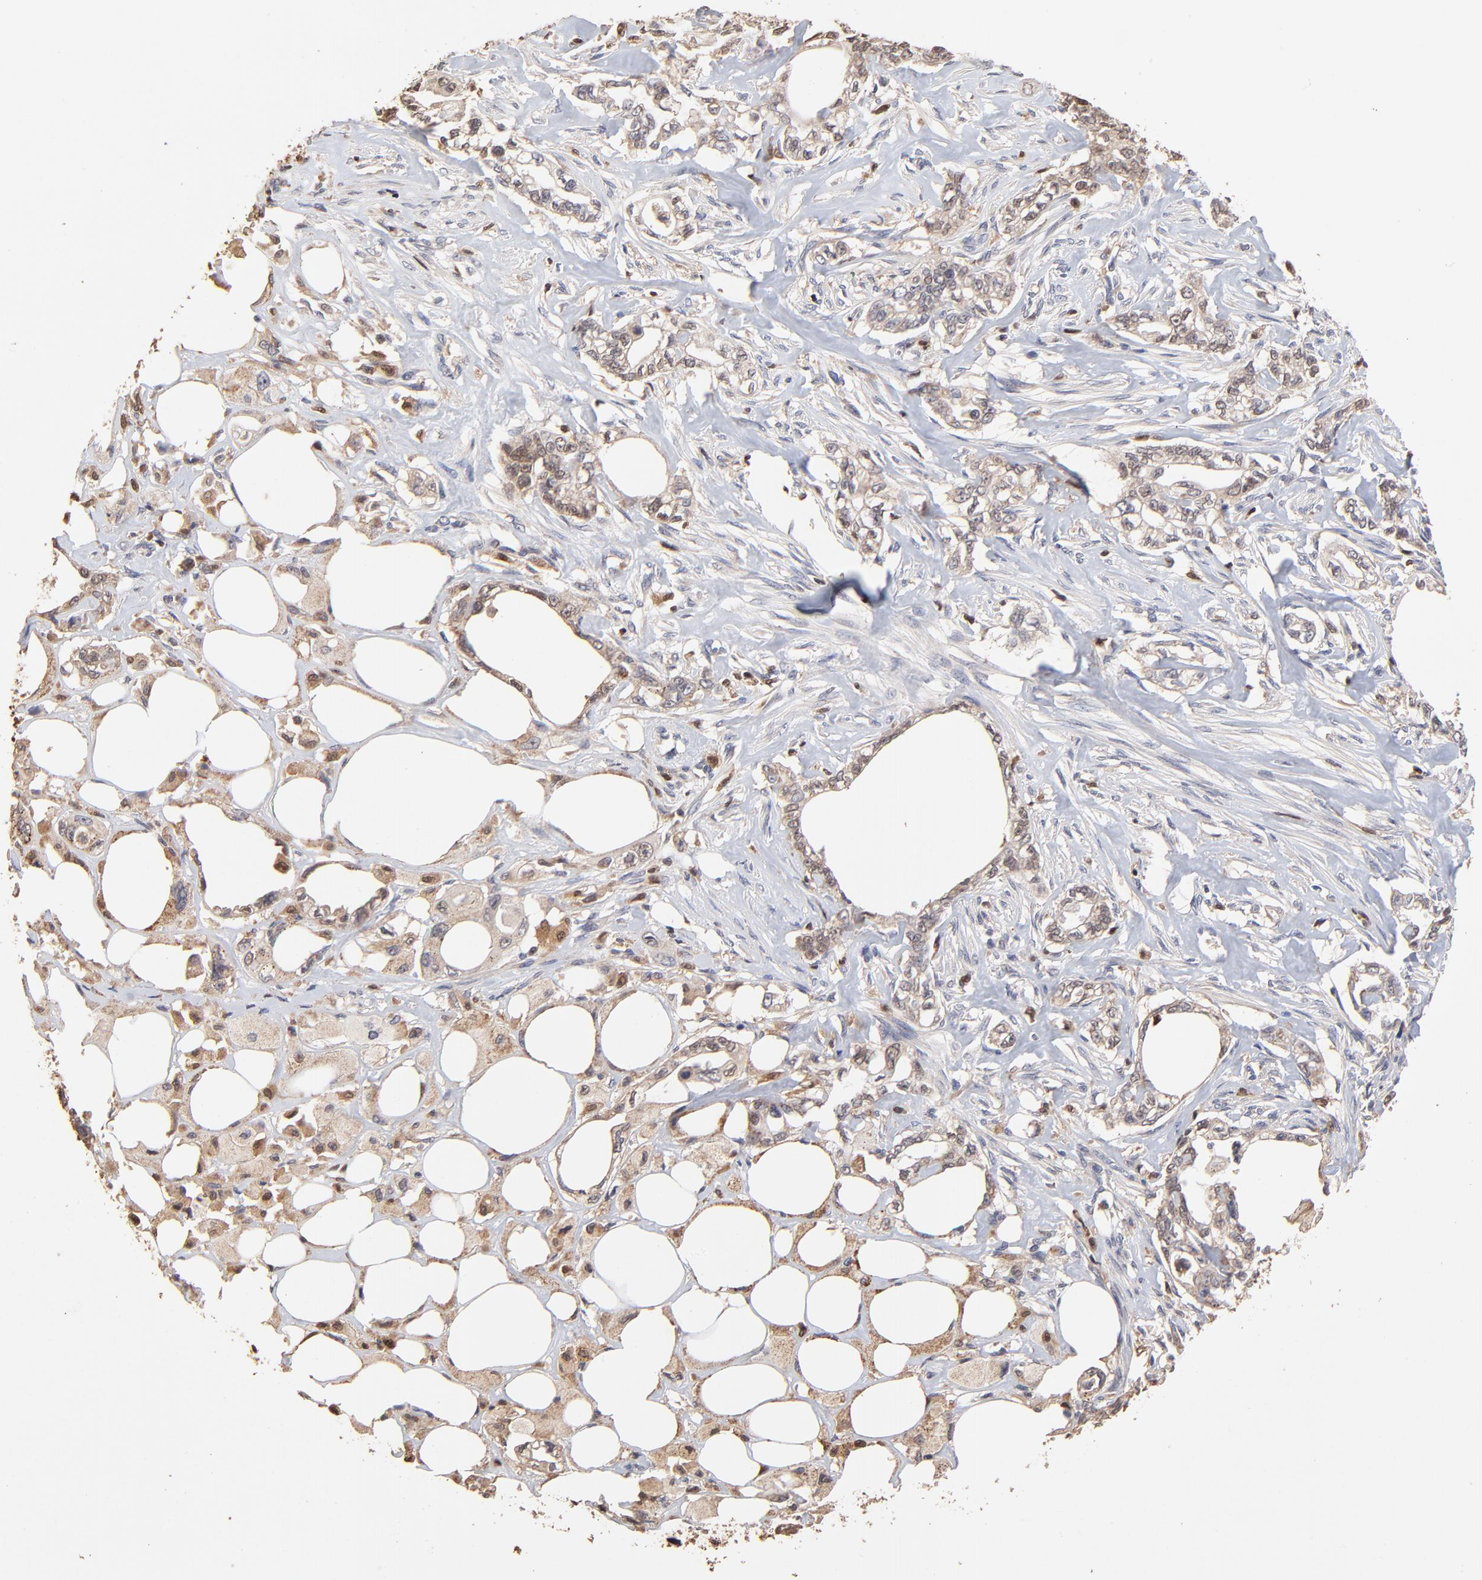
{"staining": {"intensity": "weak", "quantity": ">75%", "location": "cytoplasmic/membranous"}, "tissue": "pancreatic cancer", "cell_type": "Tumor cells", "image_type": "cancer", "snomed": [{"axis": "morphology", "description": "Normal tissue, NOS"}, {"axis": "topography", "description": "Pancreas"}], "caption": "Tumor cells exhibit weak cytoplasmic/membranous expression in approximately >75% of cells in pancreatic cancer.", "gene": "CASP1", "patient": {"sex": "male", "age": 42}}